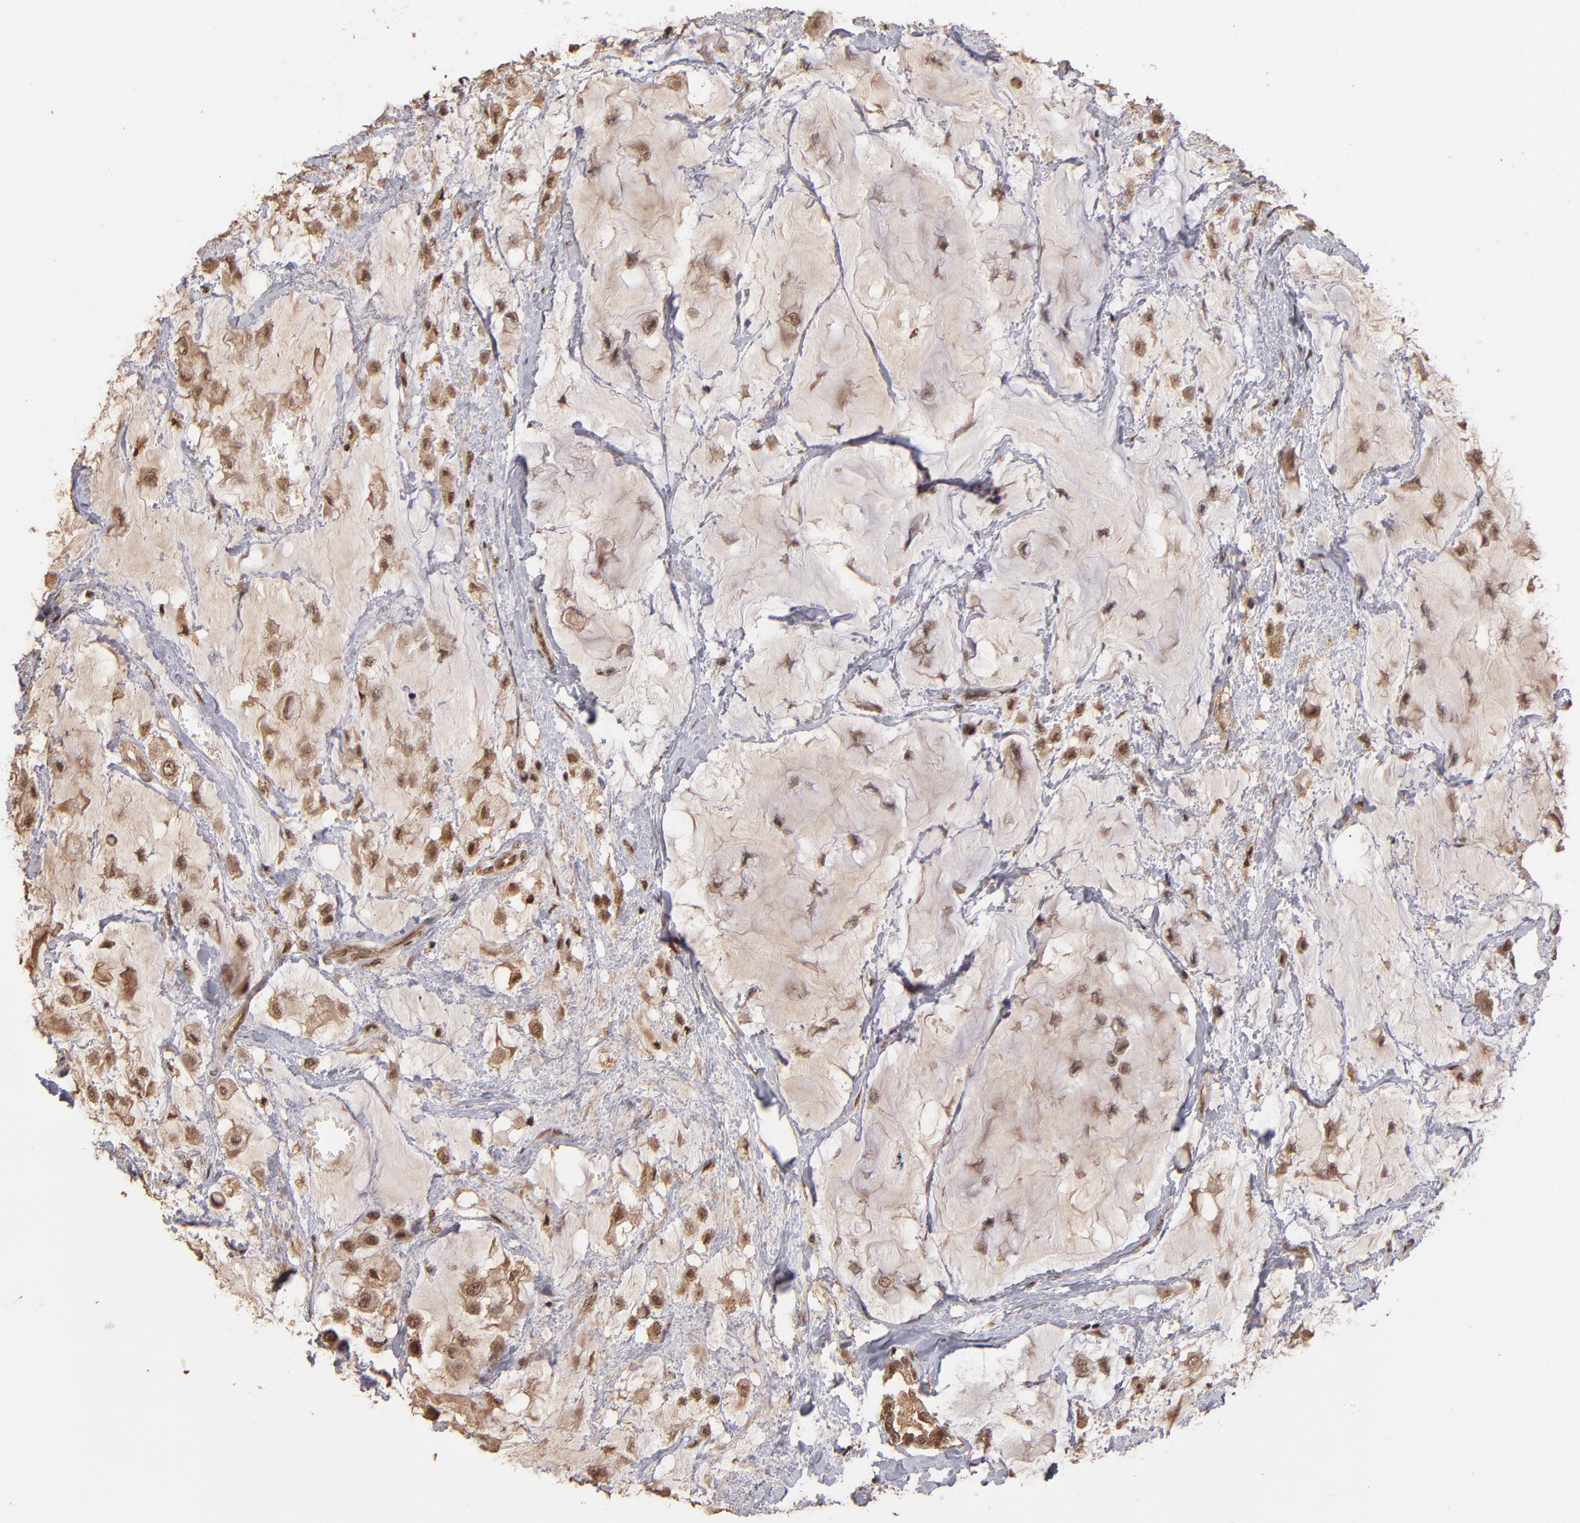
{"staining": {"intensity": "weak", "quantity": ">75%", "location": "cytoplasmic/membranous,nuclear"}, "tissue": "breast cancer", "cell_type": "Tumor cells", "image_type": "cancer", "snomed": [{"axis": "morphology", "description": "Lobular carcinoma"}, {"axis": "topography", "description": "Breast"}], "caption": "This is a micrograph of immunohistochemistry staining of breast cancer (lobular carcinoma), which shows weak staining in the cytoplasmic/membranous and nuclear of tumor cells.", "gene": "EAPP", "patient": {"sex": "female", "age": 85}}